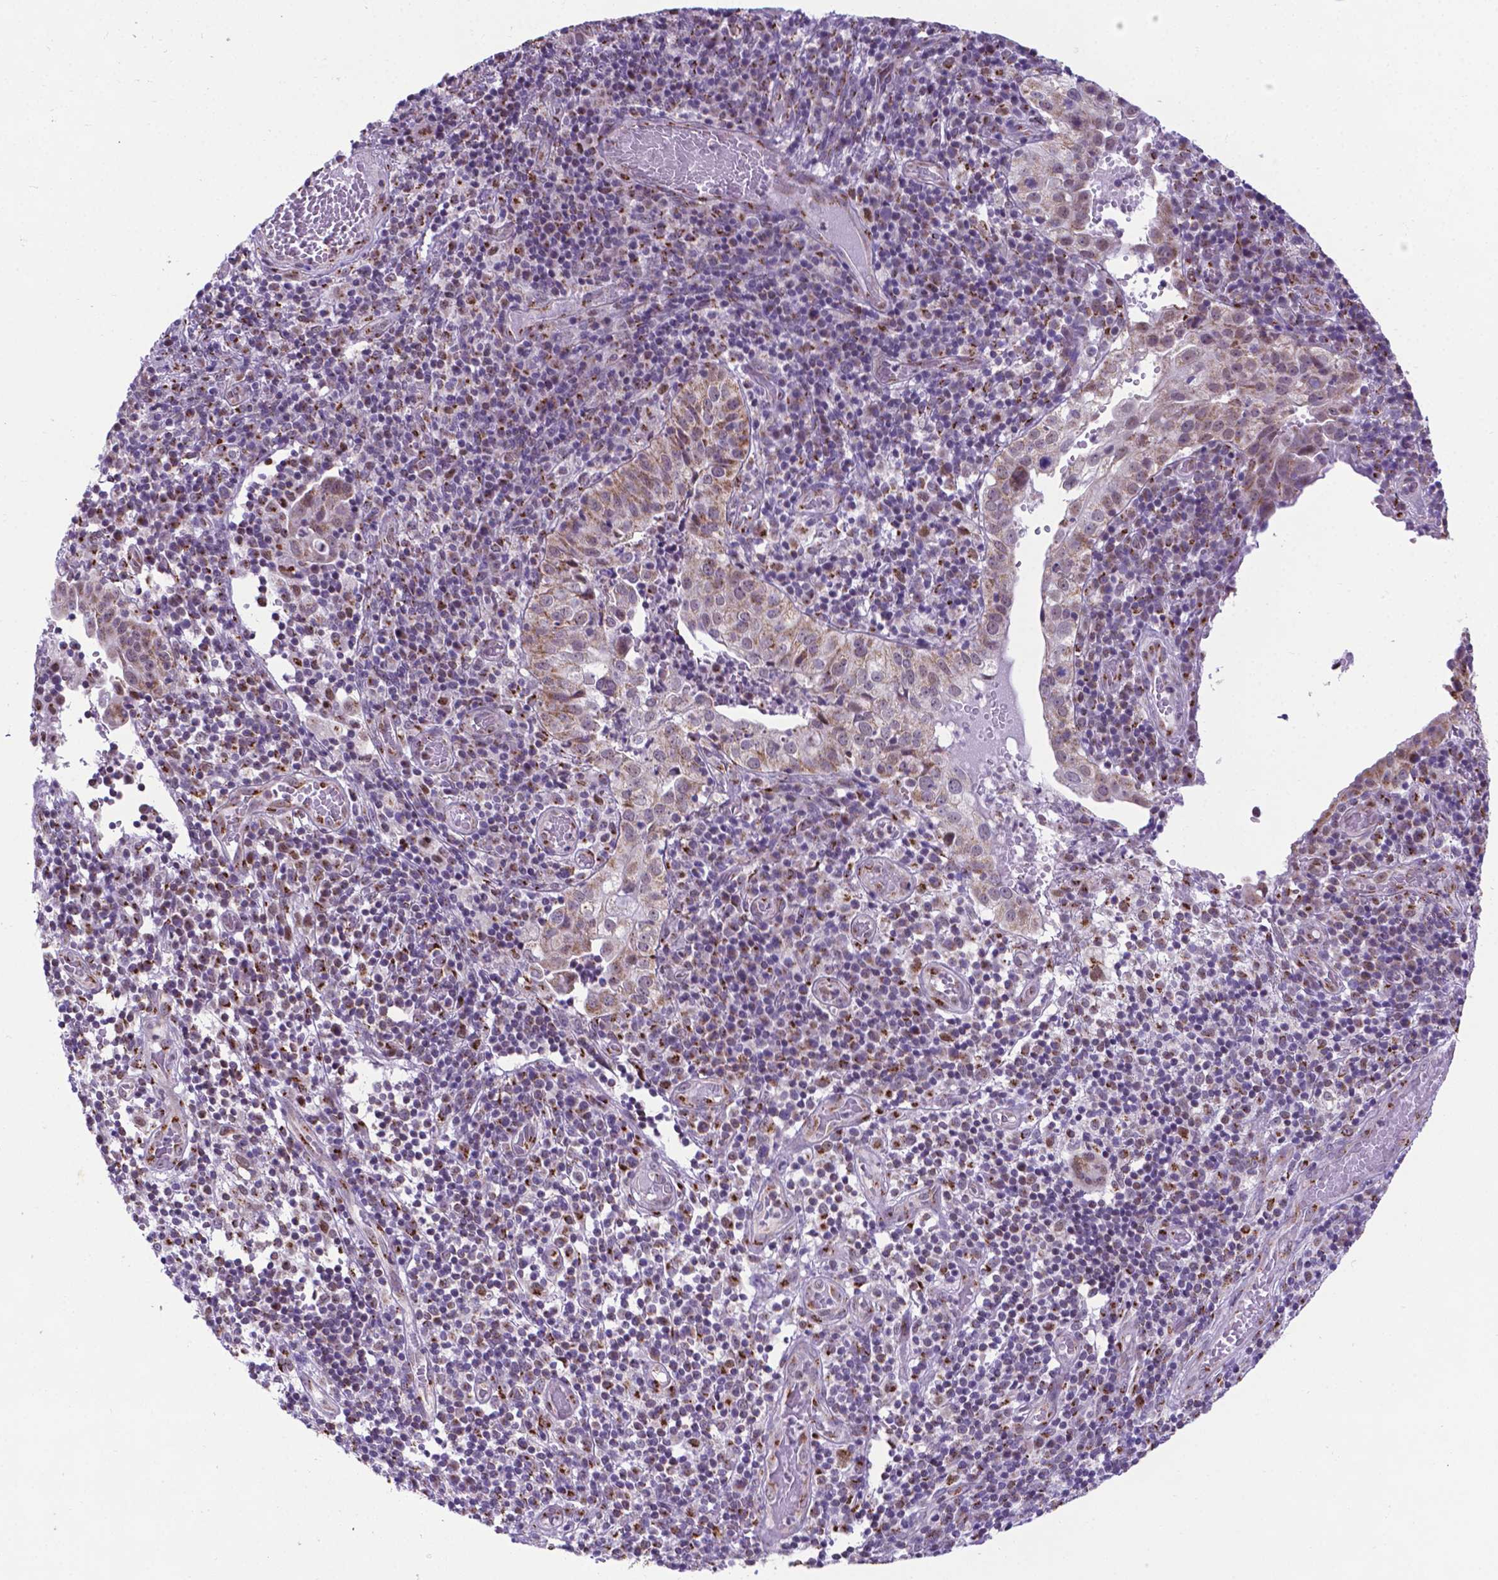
{"staining": {"intensity": "weak", "quantity": ">75%", "location": "cytoplasmic/membranous"}, "tissue": "cervical cancer", "cell_type": "Tumor cells", "image_type": "cancer", "snomed": [{"axis": "morphology", "description": "Squamous cell carcinoma, NOS"}, {"axis": "topography", "description": "Cervix"}], "caption": "DAB (3,3'-diaminobenzidine) immunohistochemical staining of human cervical squamous cell carcinoma demonstrates weak cytoplasmic/membranous protein expression in approximately >75% of tumor cells.", "gene": "MRPL10", "patient": {"sex": "female", "age": 39}}